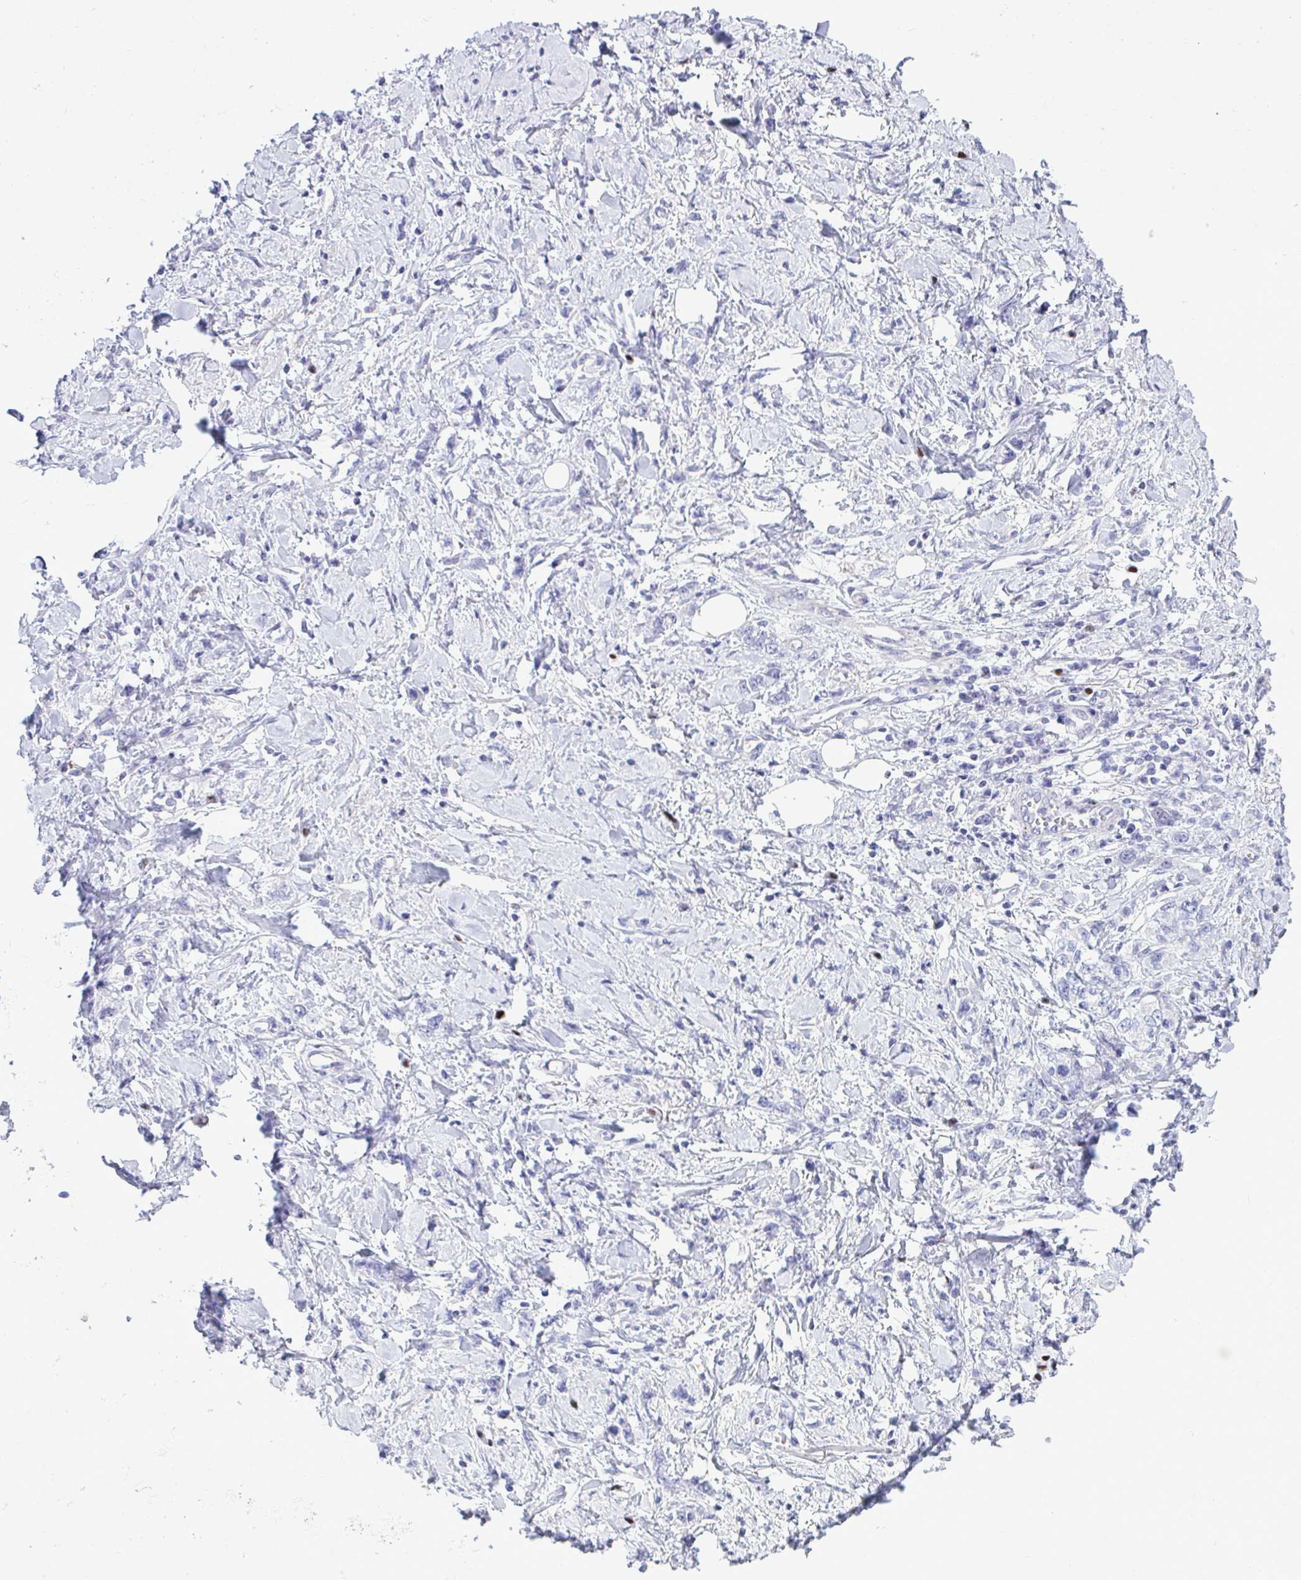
{"staining": {"intensity": "negative", "quantity": "none", "location": "none"}, "tissue": "stomach cancer", "cell_type": "Tumor cells", "image_type": "cancer", "snomed": [{"axis": "morphology", "description": "Adenocarcinoma, NOS"}, {"axis": "topography", "description": "Stomach"}], "caption": "Immunohistochemistry image of human adenocarcinoma (stomach) stained for a protein (brown), which exhibits no staining in tumor cells.", "gene": "SLC25A51", "patient": {"sex": "female", "age": 76}}